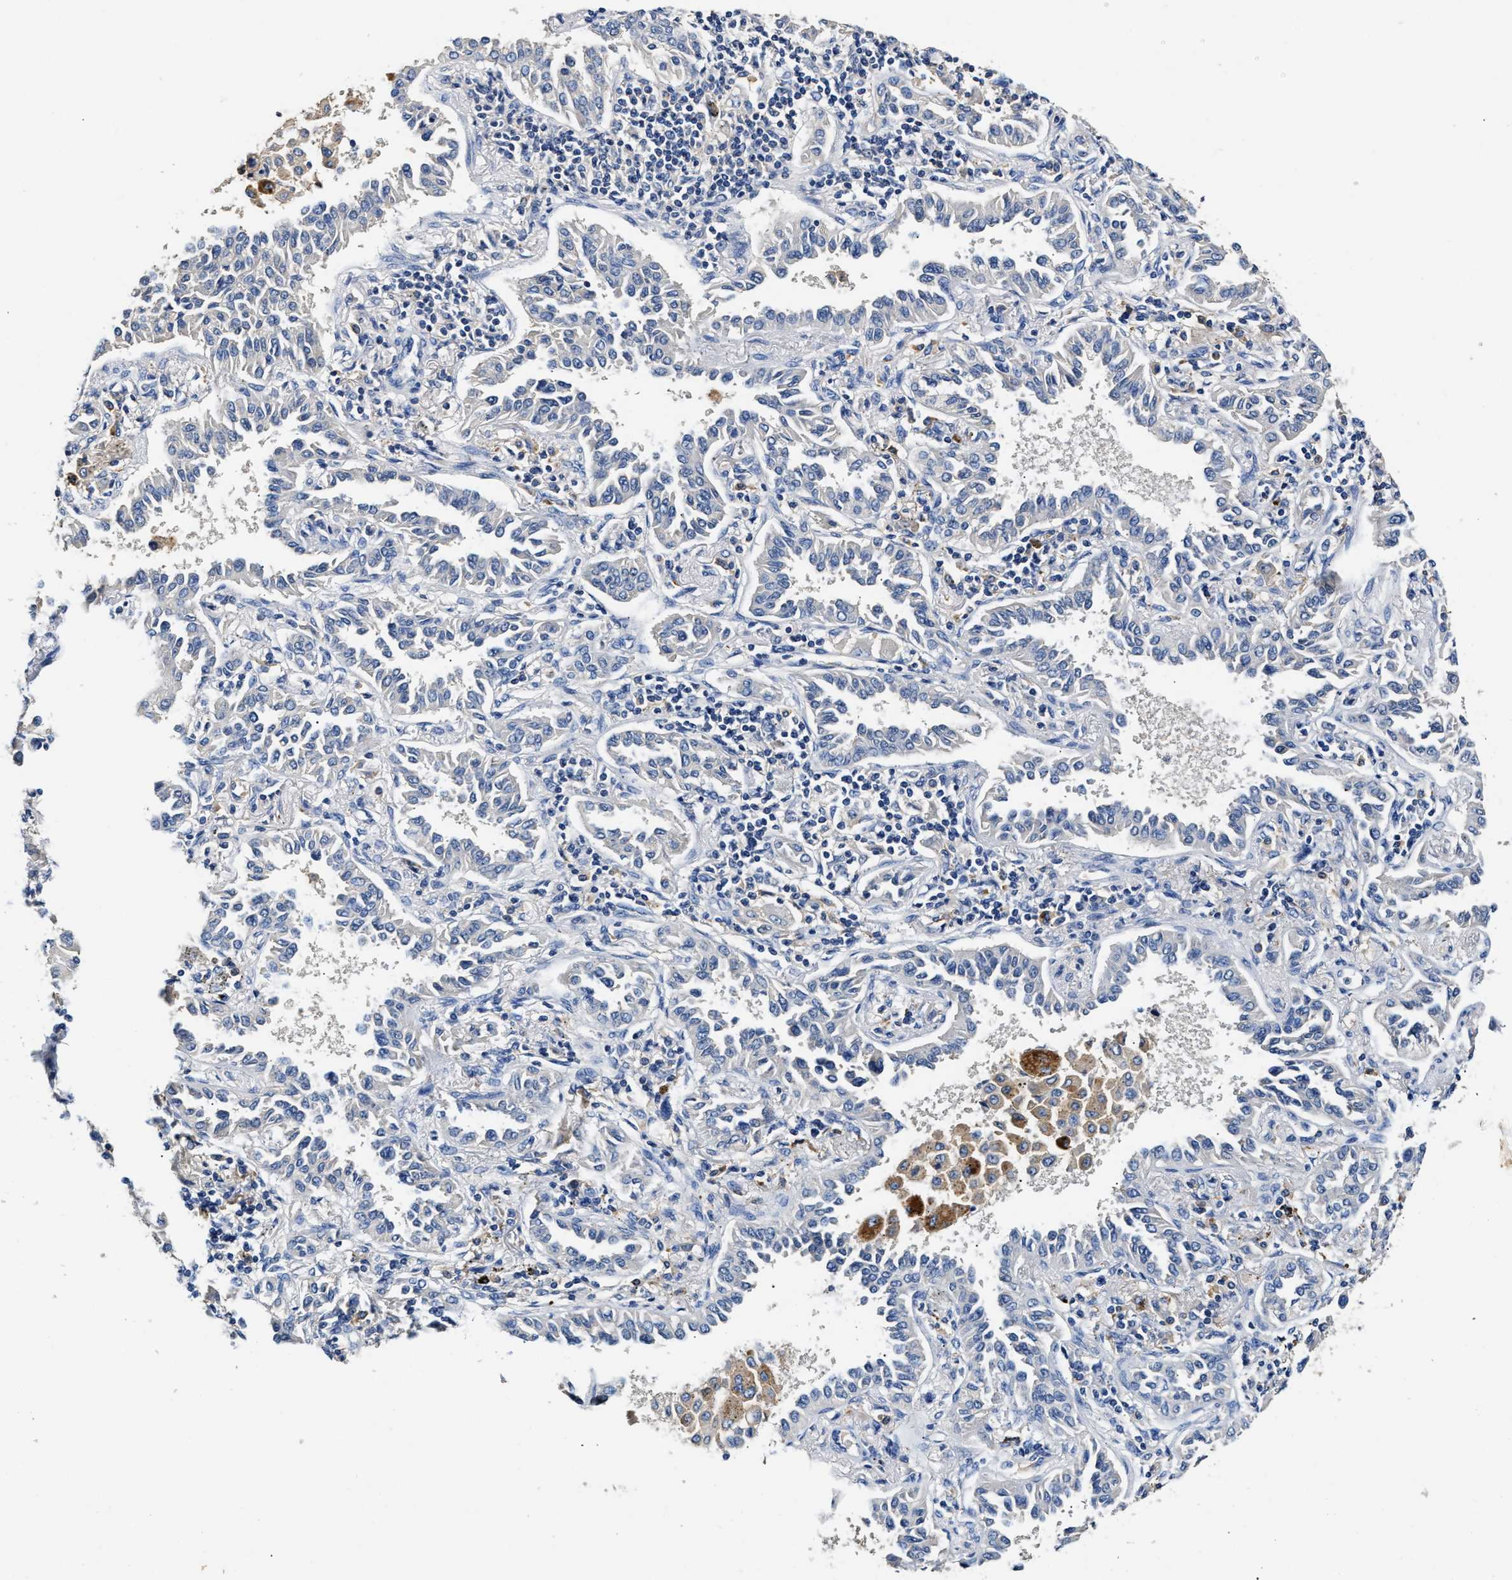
{"staining": {"intensity": "negative", "quantity": "none", "location": "none"}, "tissue": "lung cancer", "cell_type": "Tumor cells", "image_type": "cancer", "snomed": [{"axis": "morphology", "description": "Normal tissue, NOS"}, {"axis": "morphology", "description": "Adenocarcinoma, NOS"}, {"axis": "topography", "description": "Lung"}], "caption": "Adenocarcinoma (lung) was stained to show a protein in brown. There is no significant positivity in tumor cells. (Brightfield microscopy of DAB immunohistochemistry at high magnification).", "gene": "SLCO2B1", "patient": {"sex": "male", "age": 59}}